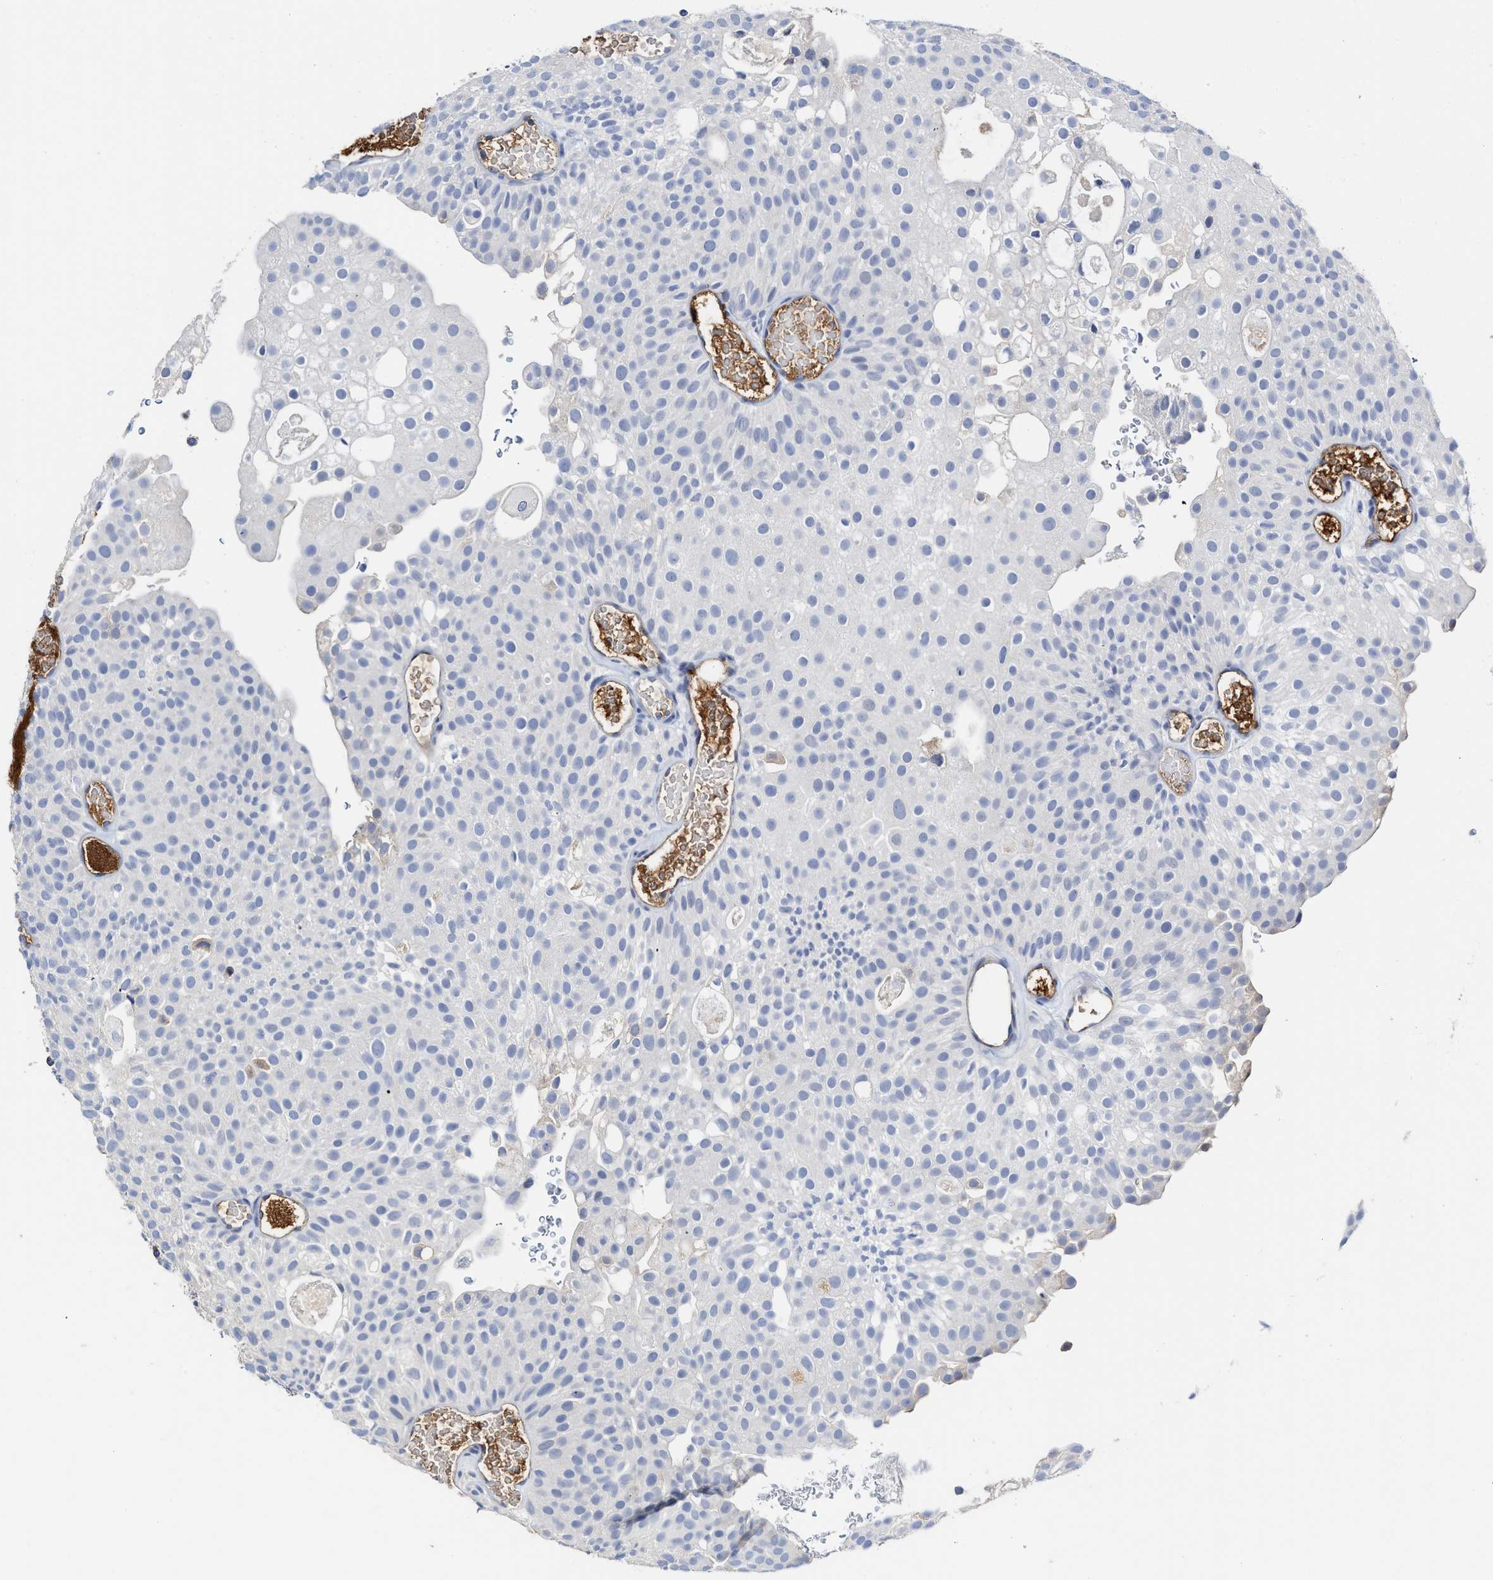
{"staining": {"intensity": "negative", "quantity": "none", "location": "none"}, "tissue": "urothelial cancer", "cell_type": "Tumor cells", "image_type": "cancer", "snomed": [{"axis": "morphology", "description": "Urothelial carcinoma, Low grade"}, {"axis": "topography", "description": "Urinary bladder"}], "caption": "Tumor cells show no significant protein positivity in low-grade urothelial carcinoma.", "gene": "C2", "patient": {"sex": "male", "age": 78}}